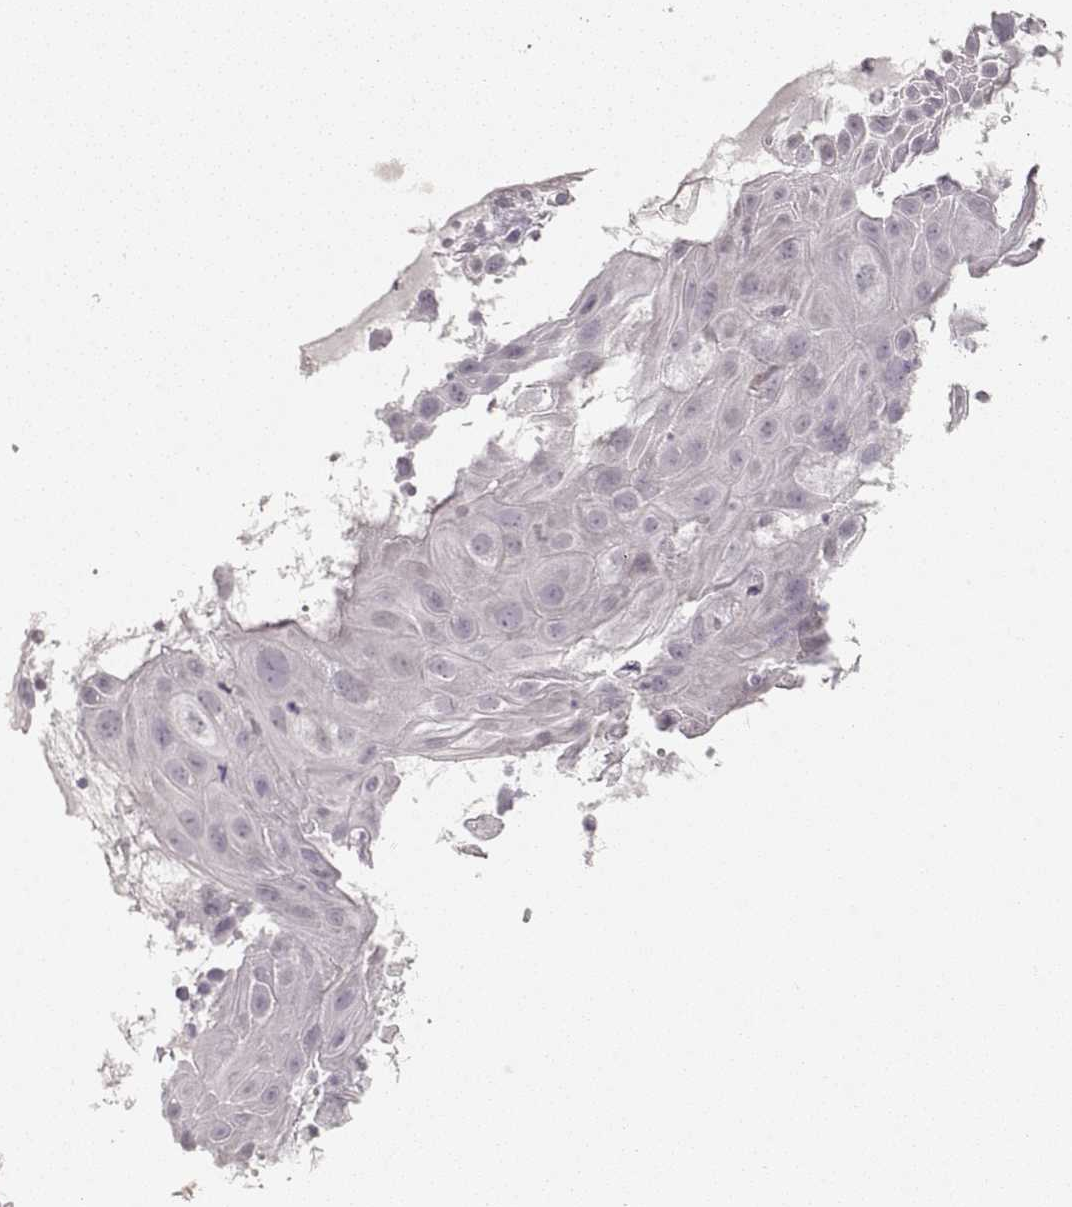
{"staining": {"intensity": "negative", "quantity": "none", "location": "none"}, "tissue": "cervical cancer", "cell_type": "Tumor cells", "image_type": "cancer", "snomed": [{"axis": "morphology", "description": "Squamous cell carcinoma, NOS"}, {"axis": "topography", "description": "Cervix"}], "caption": "IHC histopathology image of neoplastic tissue: human cervical cancer (squamous cell carcinoma) stained with DAB (3,3'-diaminobenzidine) shows no significant protein positivity in tumor cells. (DAB immunohistochemistry (IHC), high magnification).", "gene": "S100B", "patient": {"sex": "female", "age": 53}}